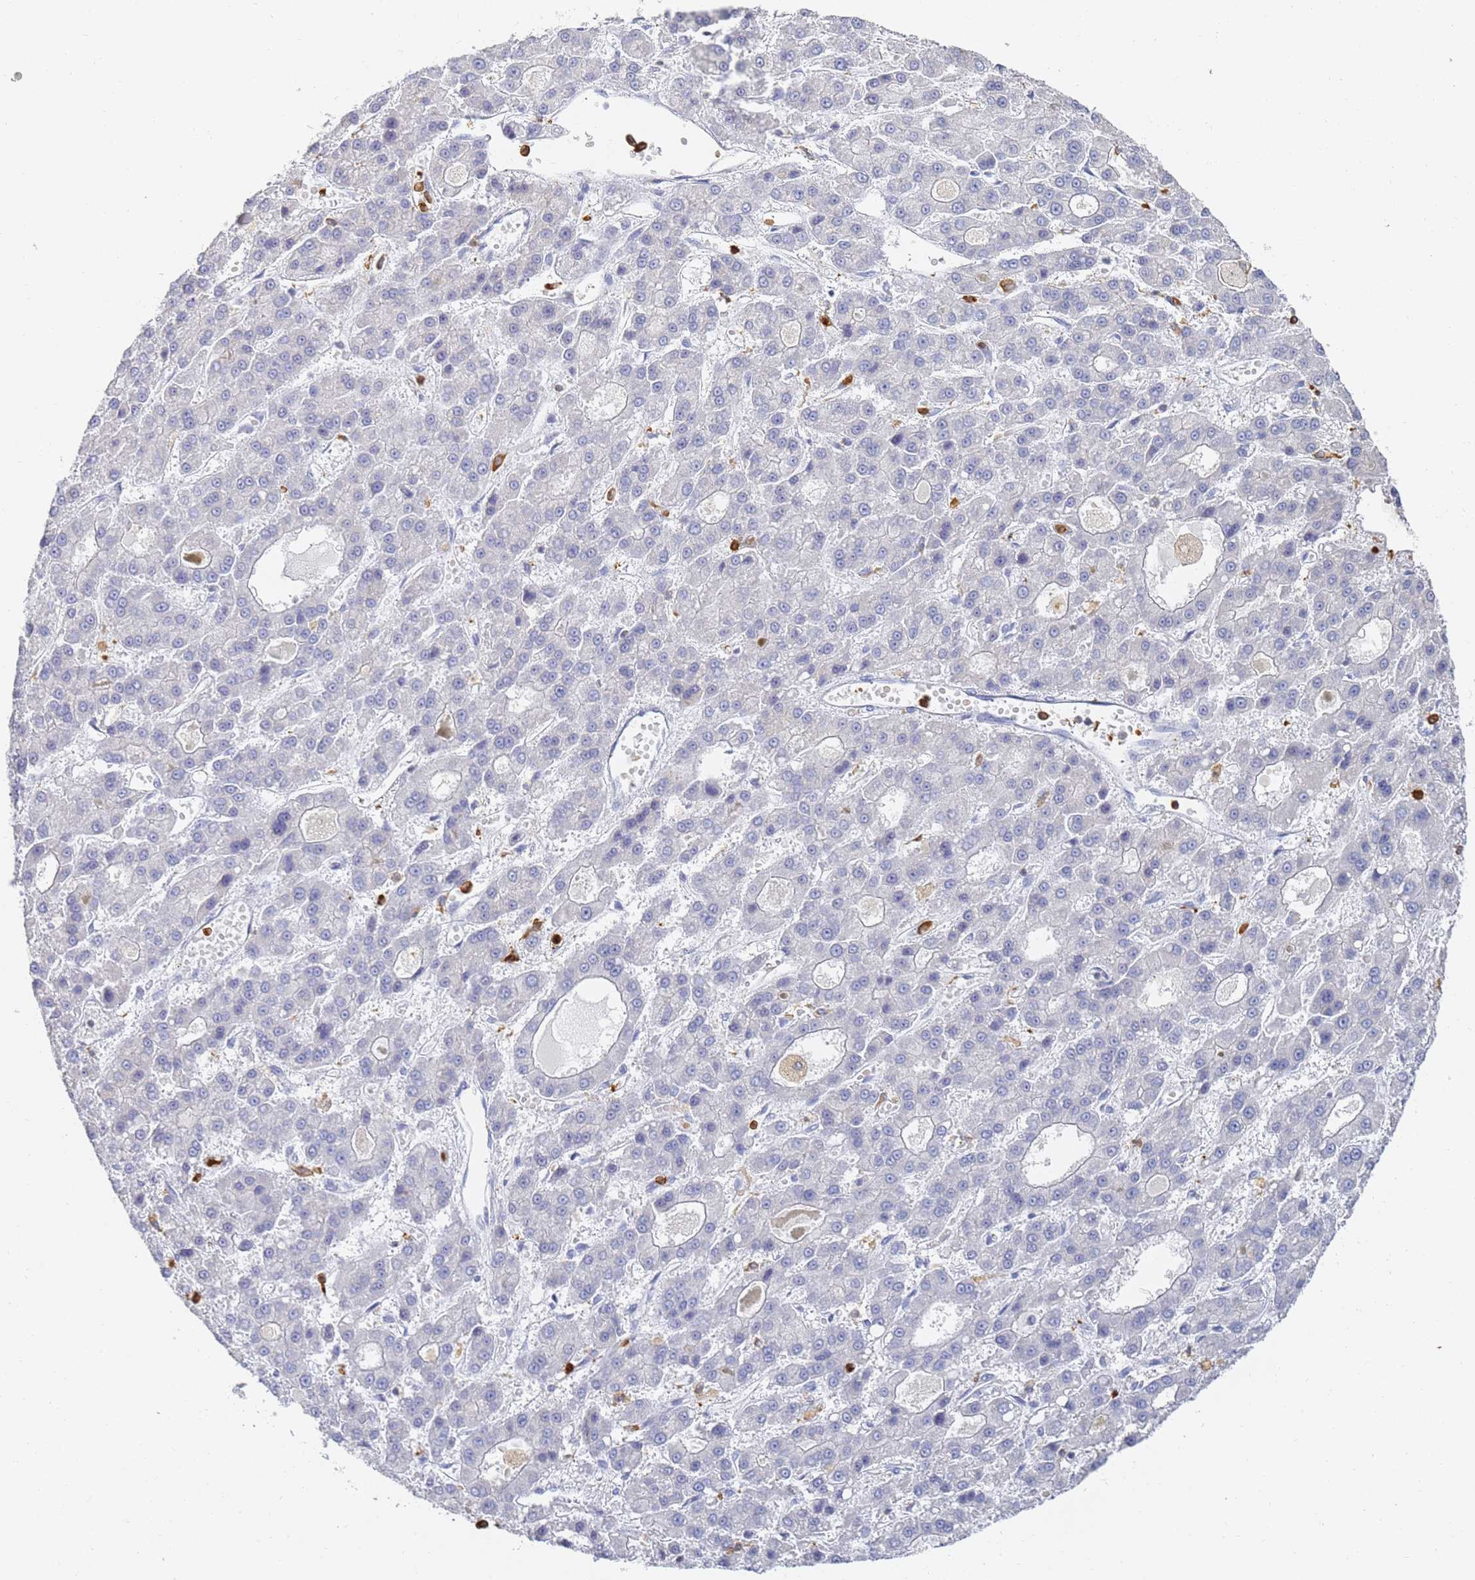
{"staining": {"intensity": "negative", "quantity": "none", "location": "none"}, "tissue": "liver cancer", "cell_type": "Tumor cells", "image_type": "cancer", "snomed": [{"axis": "morphology", "description": "Carcinoma, Hepatocellular, NOS"}, {"axis": "topography", "description": "Liver"}], "caption": "The micrograph exhibits no staining of tumor cells in liver cancer (hepatocellular carcinoma).", "gene": "BIN2", "patient": {"sex": "male", "age": 70}}